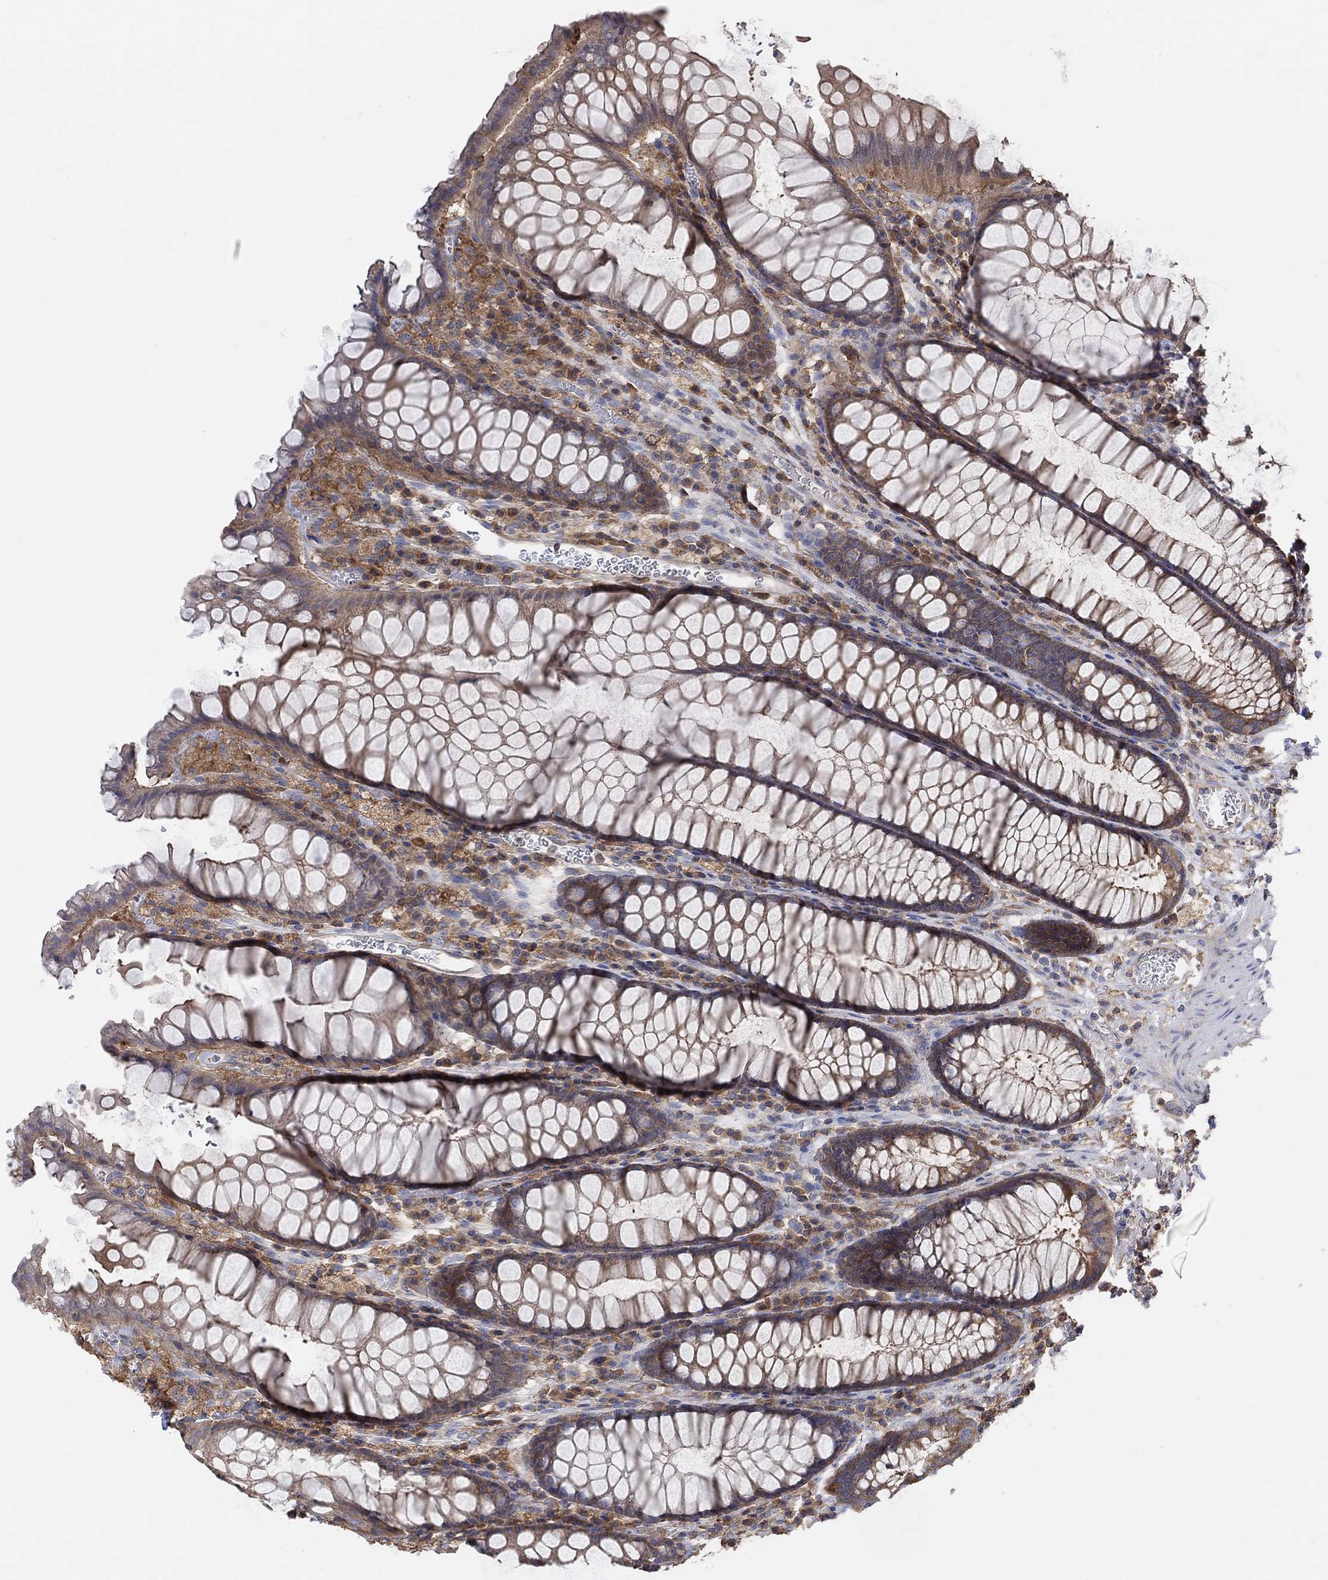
{"staining": {"intensity": "moderate", "quantity": "25%-75%", "location": "cytoplasmic/membranous"}, "tissue": "rectum", "cell_type": "Glandular cells", "image_type": "normal", "snomed": [{"axis": "morphology", "description": "Normal tissue, NOS"}, {"axis": "topography", "description": "Rectum"}], "caption": "A brown stain labels moderate cytoplasmic/membranous positivity of a protein in glandular cells of normal rectum.", "gene": "BLOC1S3", "patient": {"sex": "female", "age": 68}}